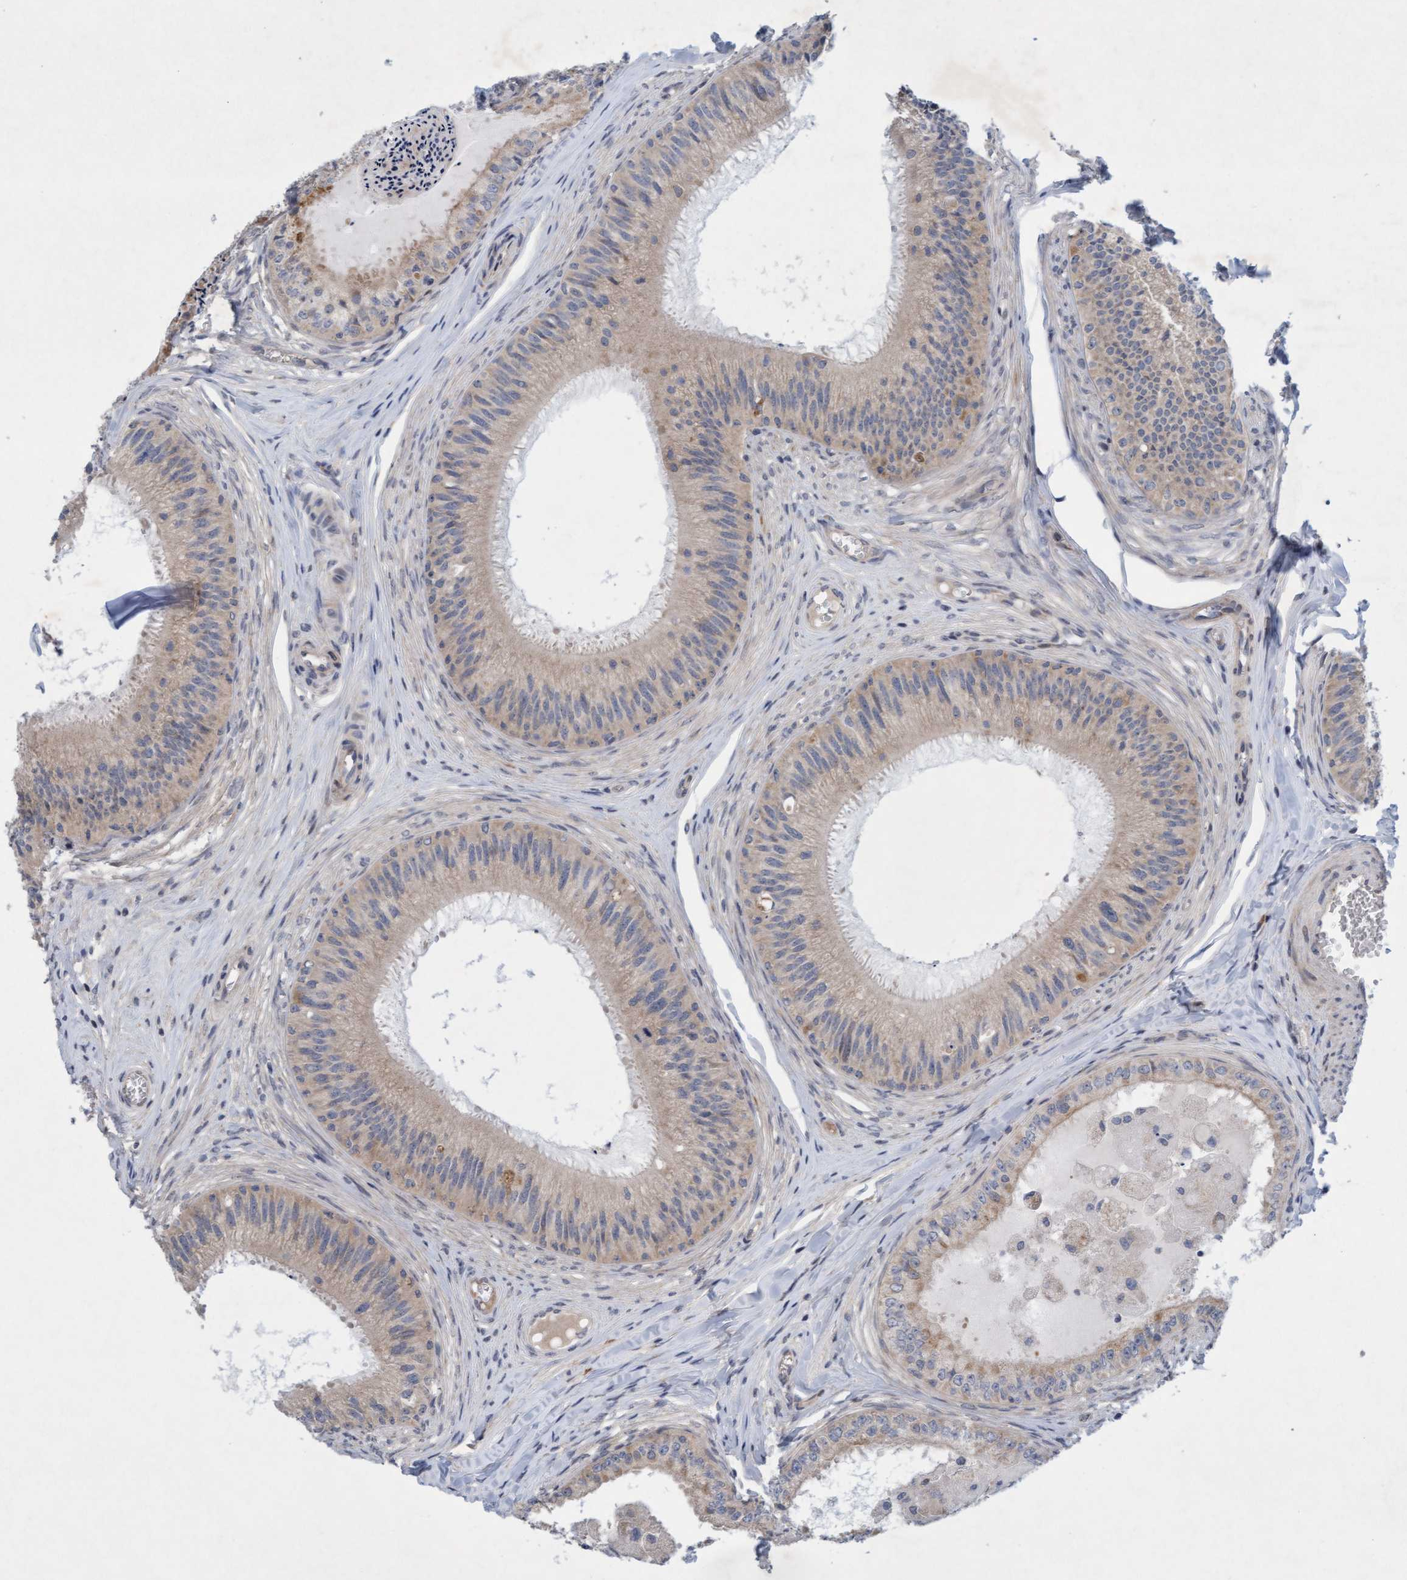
{"staining": {"intensity": "negative", "quantity": "none", "location": "none"}, "tissue": "epididymis", "cell_type": "Glandular cells", "image_type": "normal", "snomed": [{"axis": "morphology", "description": "Normal tissue, NOS"}, {"axis": "topography", "description": "Epididymis"}], "caption": "The micrograph displays no staining of glandular cells in normal epididymis. (DAB immunohistochemistry with hematoxylin counter stain).", "gene": "DDHD2", "patient": {"sex": "male", "age": 31}}